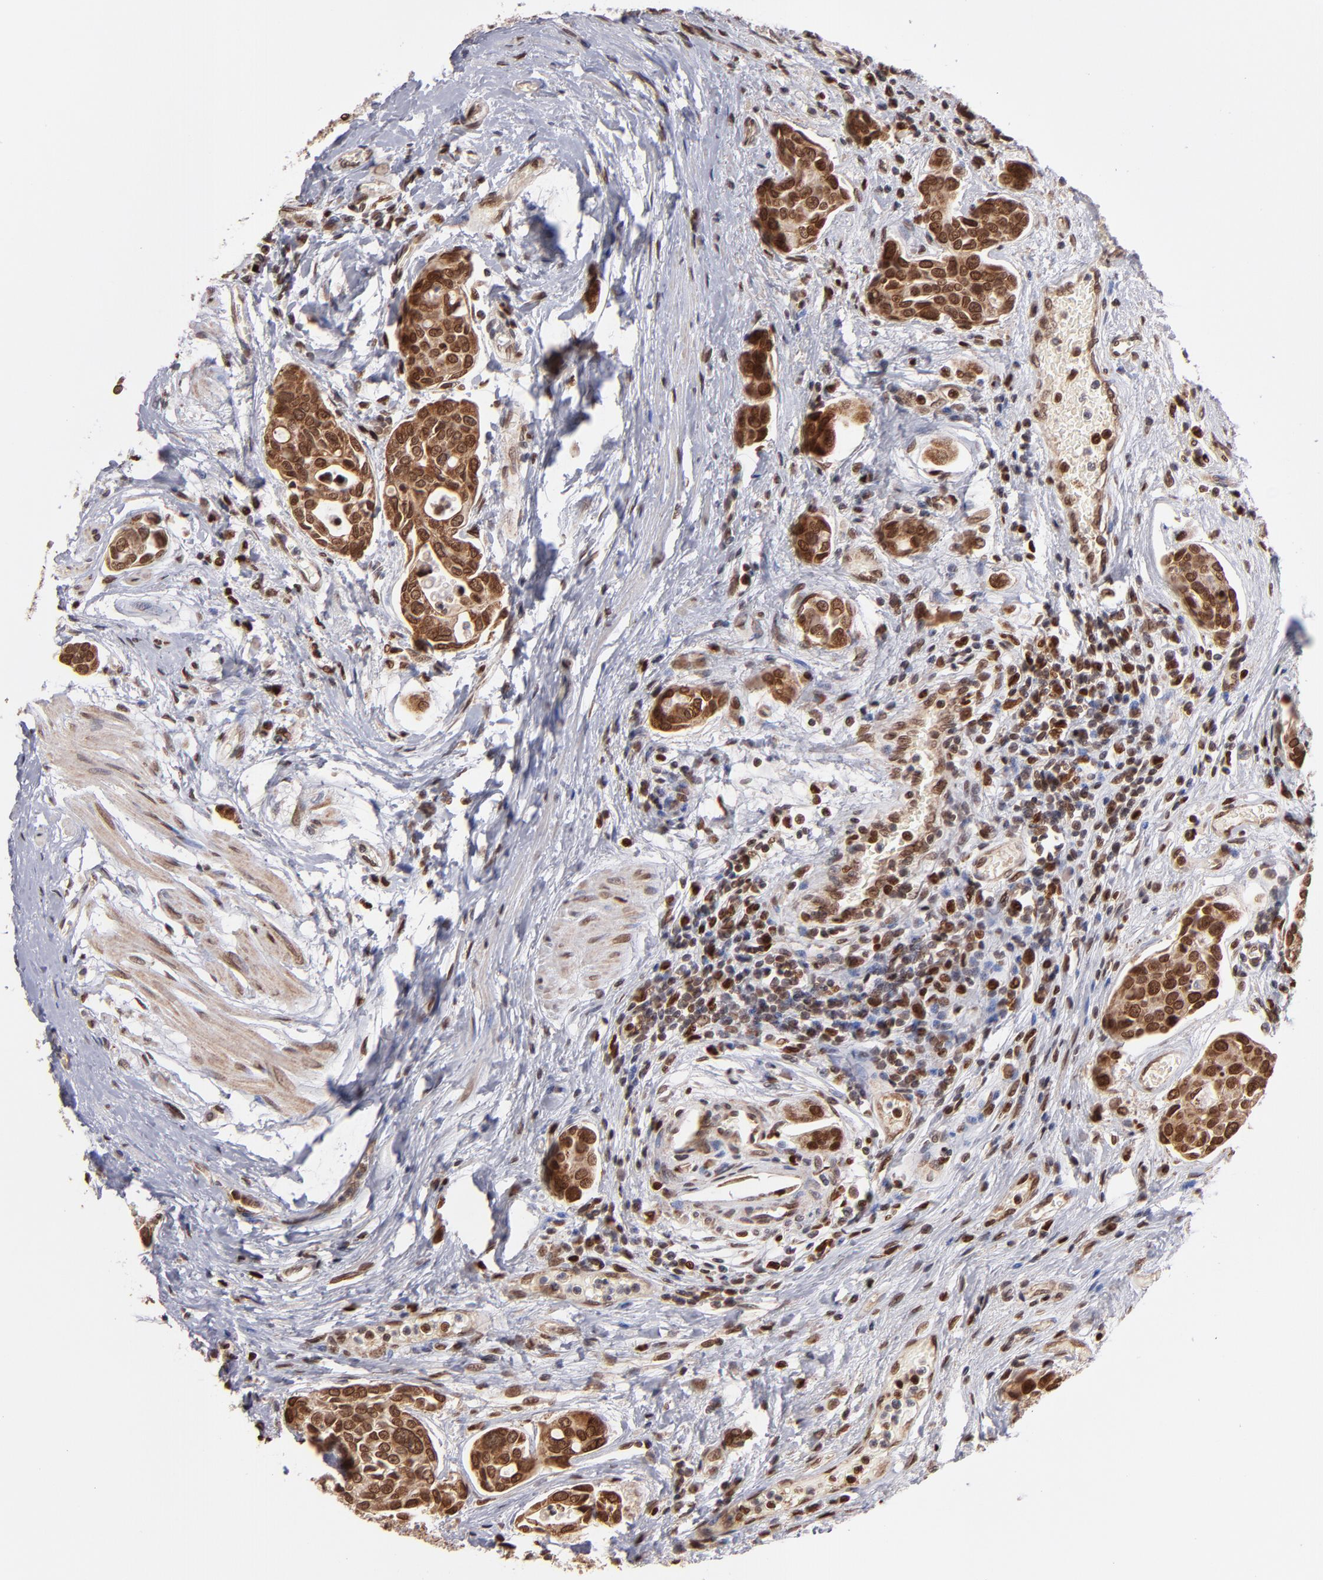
{"staining": {"intensity": "strong", "quantity": ">75%", "location": "cytoplasmic/membranous,nuclear"}, "tissue": "urothelial cancer", "cell_type": "Tumor cells", "image_type": "cancer", "snomed": [{"axis": "morphology", "description": "Urothelial carcinoma, High grade"}, {"axis": "topography", "description": "Urinary bladder"}], "caption": "This is a histology image of IHC staining of urothelial cancer, which shows strong staining in the cytoplasmic/membranous and nuclear of tumor cells.", "gene": "TOP1MT", "patient": {"sex": "male", "age": 78}}